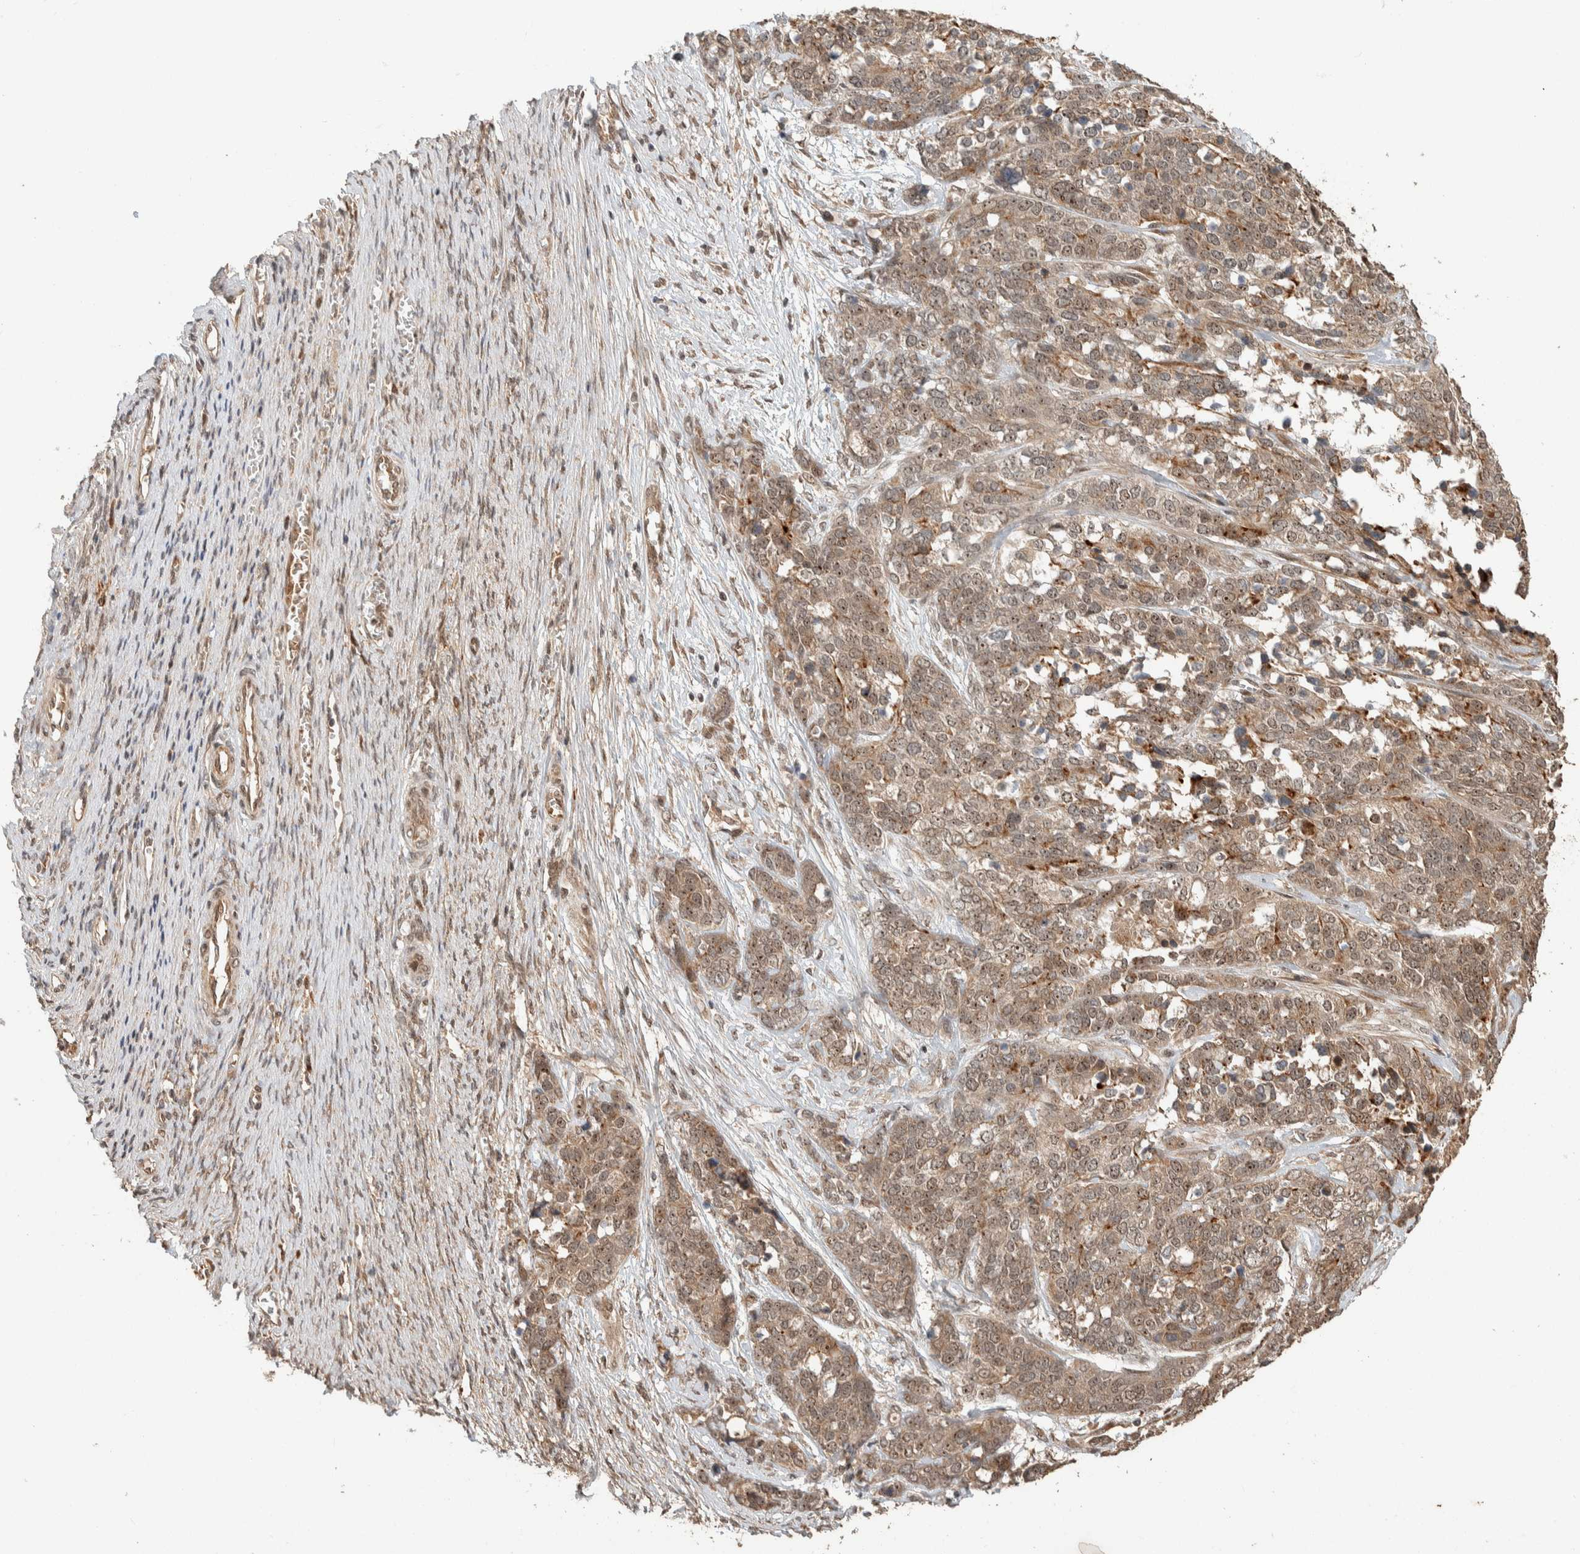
{"staining": {"intensity": "moderate", "quantity": ">75%", "location": "cytoplasmic/membranous,nuclear"}, "tissue": "ovarian cancer", "cell_type": "Tumor cells", "image_type": "cancer", "snomed": [{"axis": "morphology", "description": "Cystadenocarcinoma, serous, NOS"}, {"axis": "topography", "description": "Ovary"}], "caption": "Ovarian cancer stained for a protein (brown) displays moderate cytoplasmic/membranous and nuclear positive staining in about >75% of tumor cells.", "gene": "ZBTB2", "patient": {"sex": "female", "age": 44}}